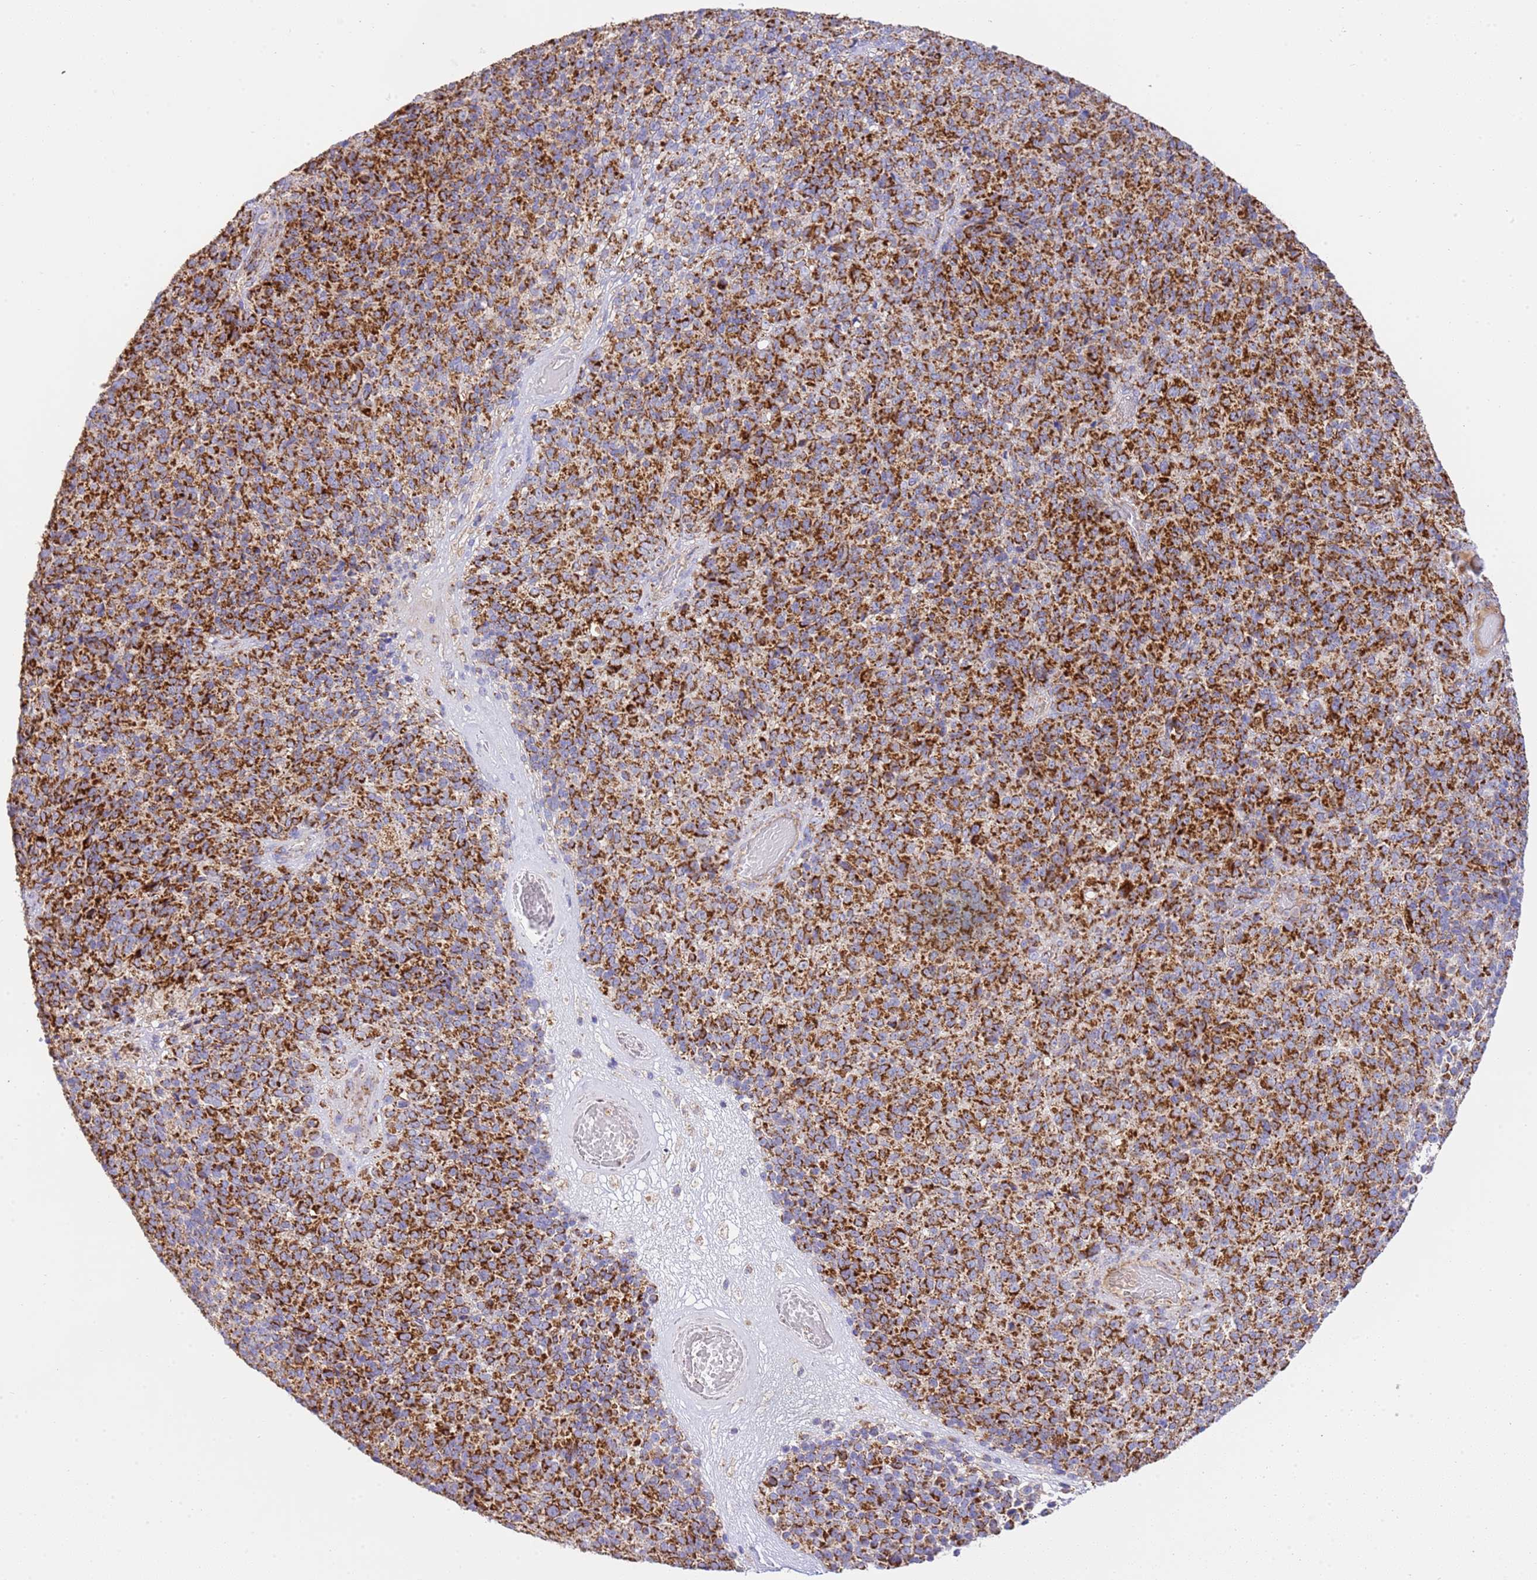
{"staining": {"intensity": "strong", "quantity": ">75%", "location": "cytoplasmic/membranous"}, "tissue": "melanoma", "cell_type": "Tumor cells", "image_type": "cancer", "snomed": [{"axis": "morphology", "description": "Malignant melanoma, Metastatic site"}, {"axis": "topography", "description": "Brain"}], "caption": "Malignant melanoma (metastatic site) stained for a protein displays strong cytoplasmic/membranous positivity in tumor cells.", "gene": "ZBTB39", "patient": {"sex": "female", "age": 56}}